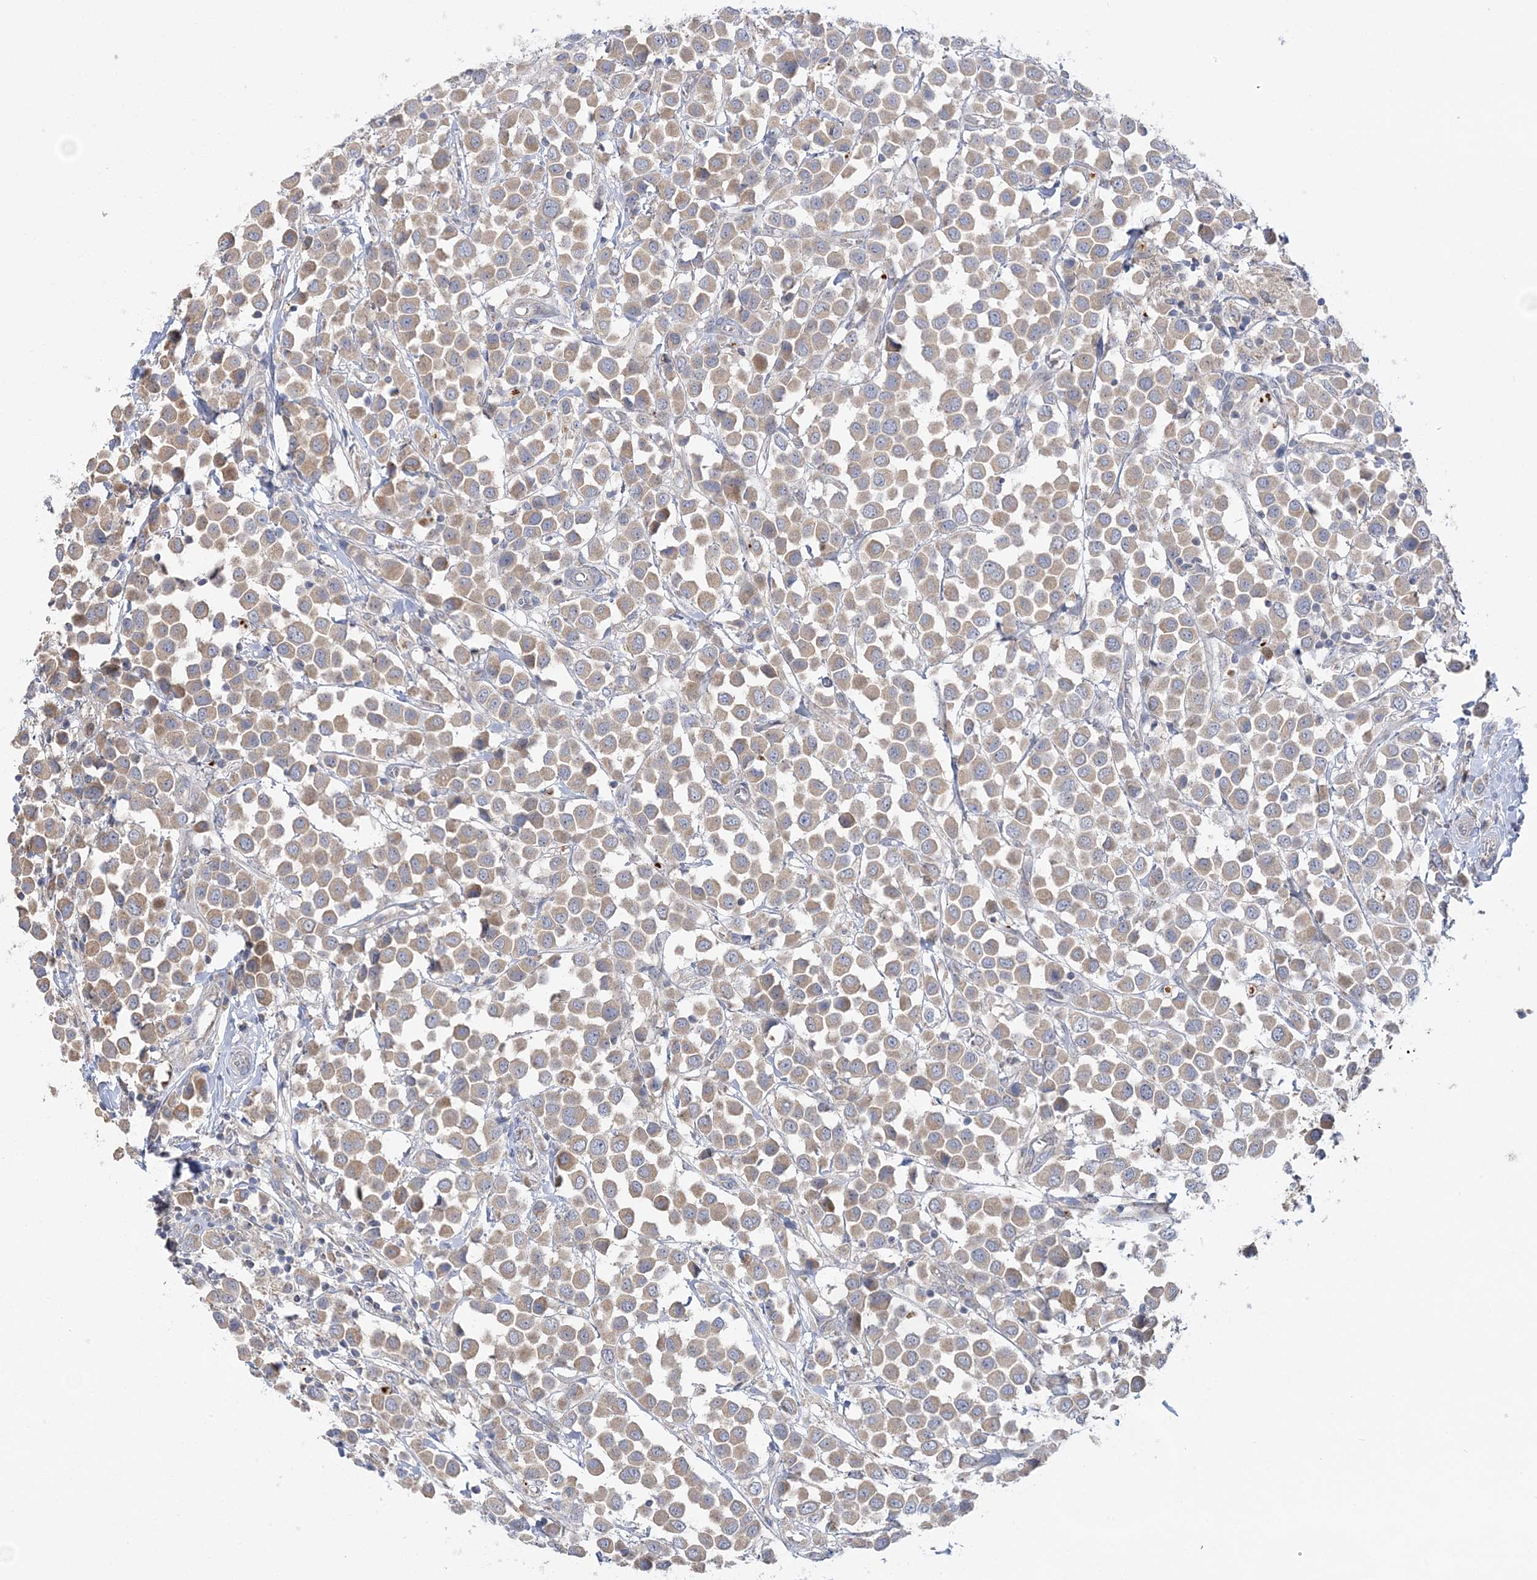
{"staining": {"intensity": "moderate", "quantity": ">75%", "location": "cytoplasmic/membranous"}, "tissue": "breast cancer", "cell_type": "Tumor cells", "image_type": "cancer", "snomed": [{"axis": "morphology", "description": "Duct carcinoma"}, {"axis": "topography", "description": "Breast"}], "caption": "Breast intraductal carcinoma stained for a protein demonstrates moderate cytoplasmic/membranous positivity in tumor cells.", "gene": "MMADHC", "patient": {"sex": "female", "age": 61}}